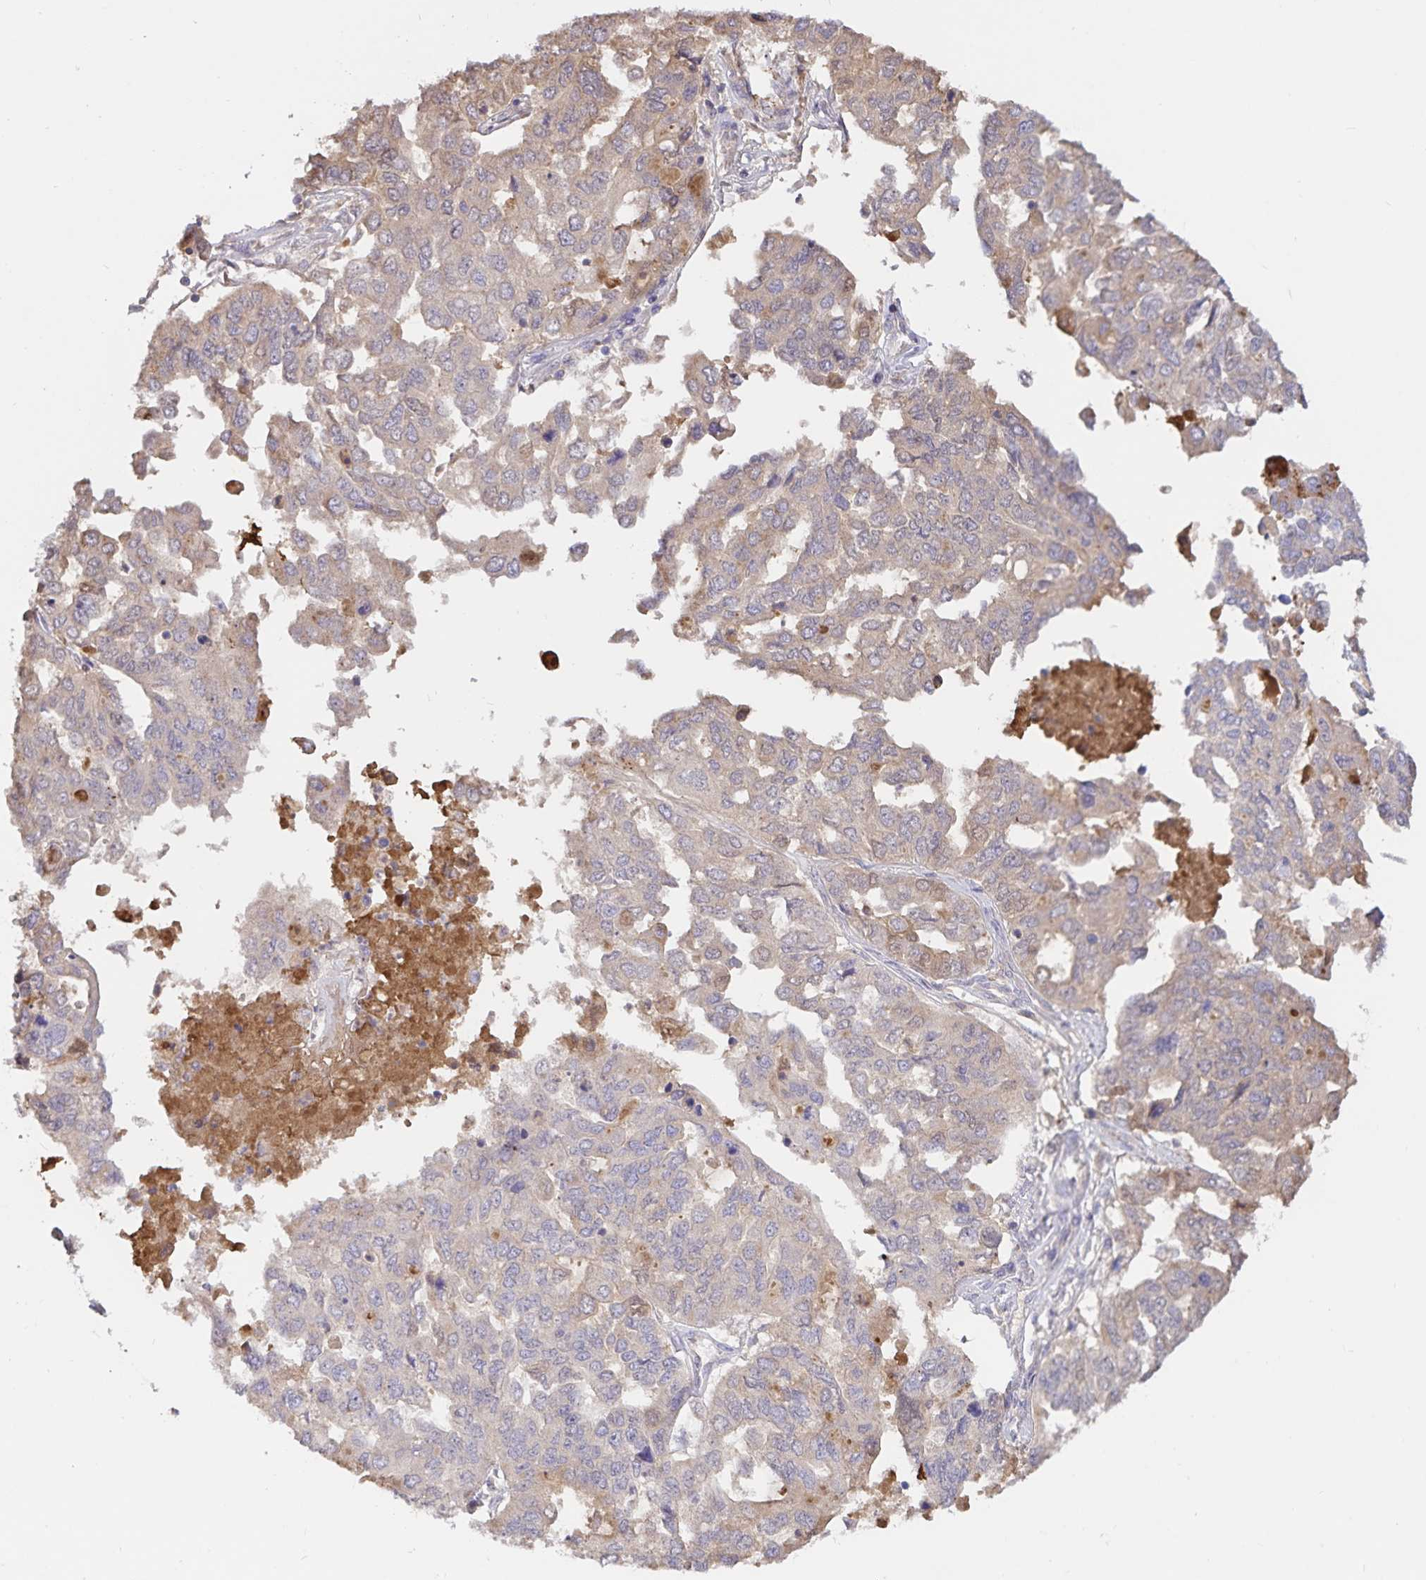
{"staining": {"intensity": "weak", "quantity": "<25%", "location": "cytoplasmic/membranous"}, "tissue": "ovarian cancer", "cell_type": "Tumor cells", "image_type": "cancer", "snomed": [{"axis": "morphology", "description": "Cystadenocarcinoma, serous, NOS"}, {"axis": "topography", "description": "Ovary"}], "caption": "The micrograph reveals no significant staining in tumor cells of ovarian cancer (serous cystadenocarcinoma).", "gene": "FGG", "patient": {"sex": "female", "age": 53}}